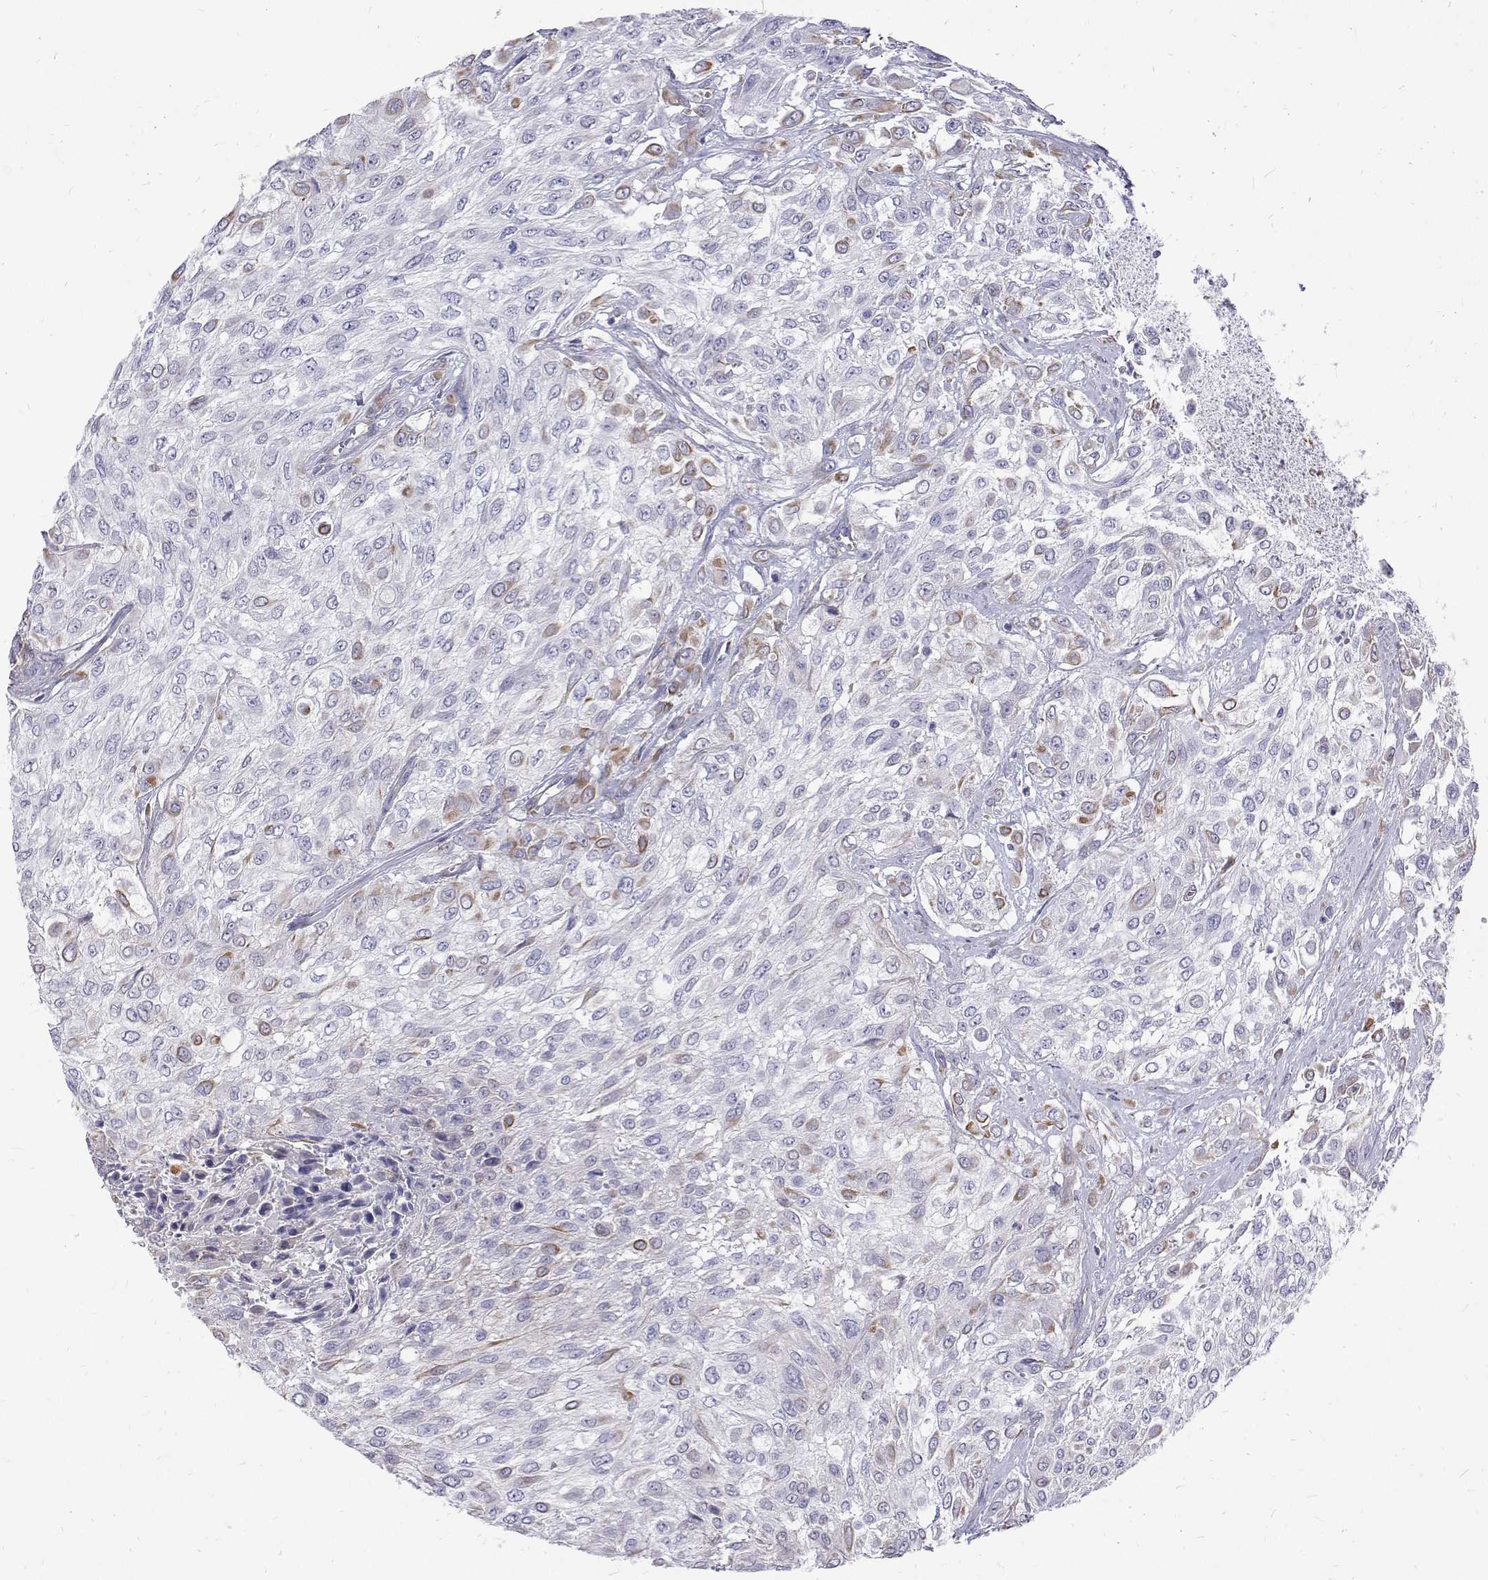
{"staining": {"intensity": "moderate", "quantity": "<25%", "location": "cytoplasmic/membranous"}, "tissue": "urothelial cancer", "cell_type": "Tumor cells", "image_type": "cancer", "snomed": [{"axis": "morphology", "description": "Urothelial carcinoma, High grade"}, {"axis": "topography", "description": "Urinary bladder"}], "caption": "Urothelial cancer tissue demonstrates moderate cytoplasmic/membranous staining in approximately <25% of tumor cells", "gene": "OPRPN", "patient": {"sex": "male", "age": 57}}